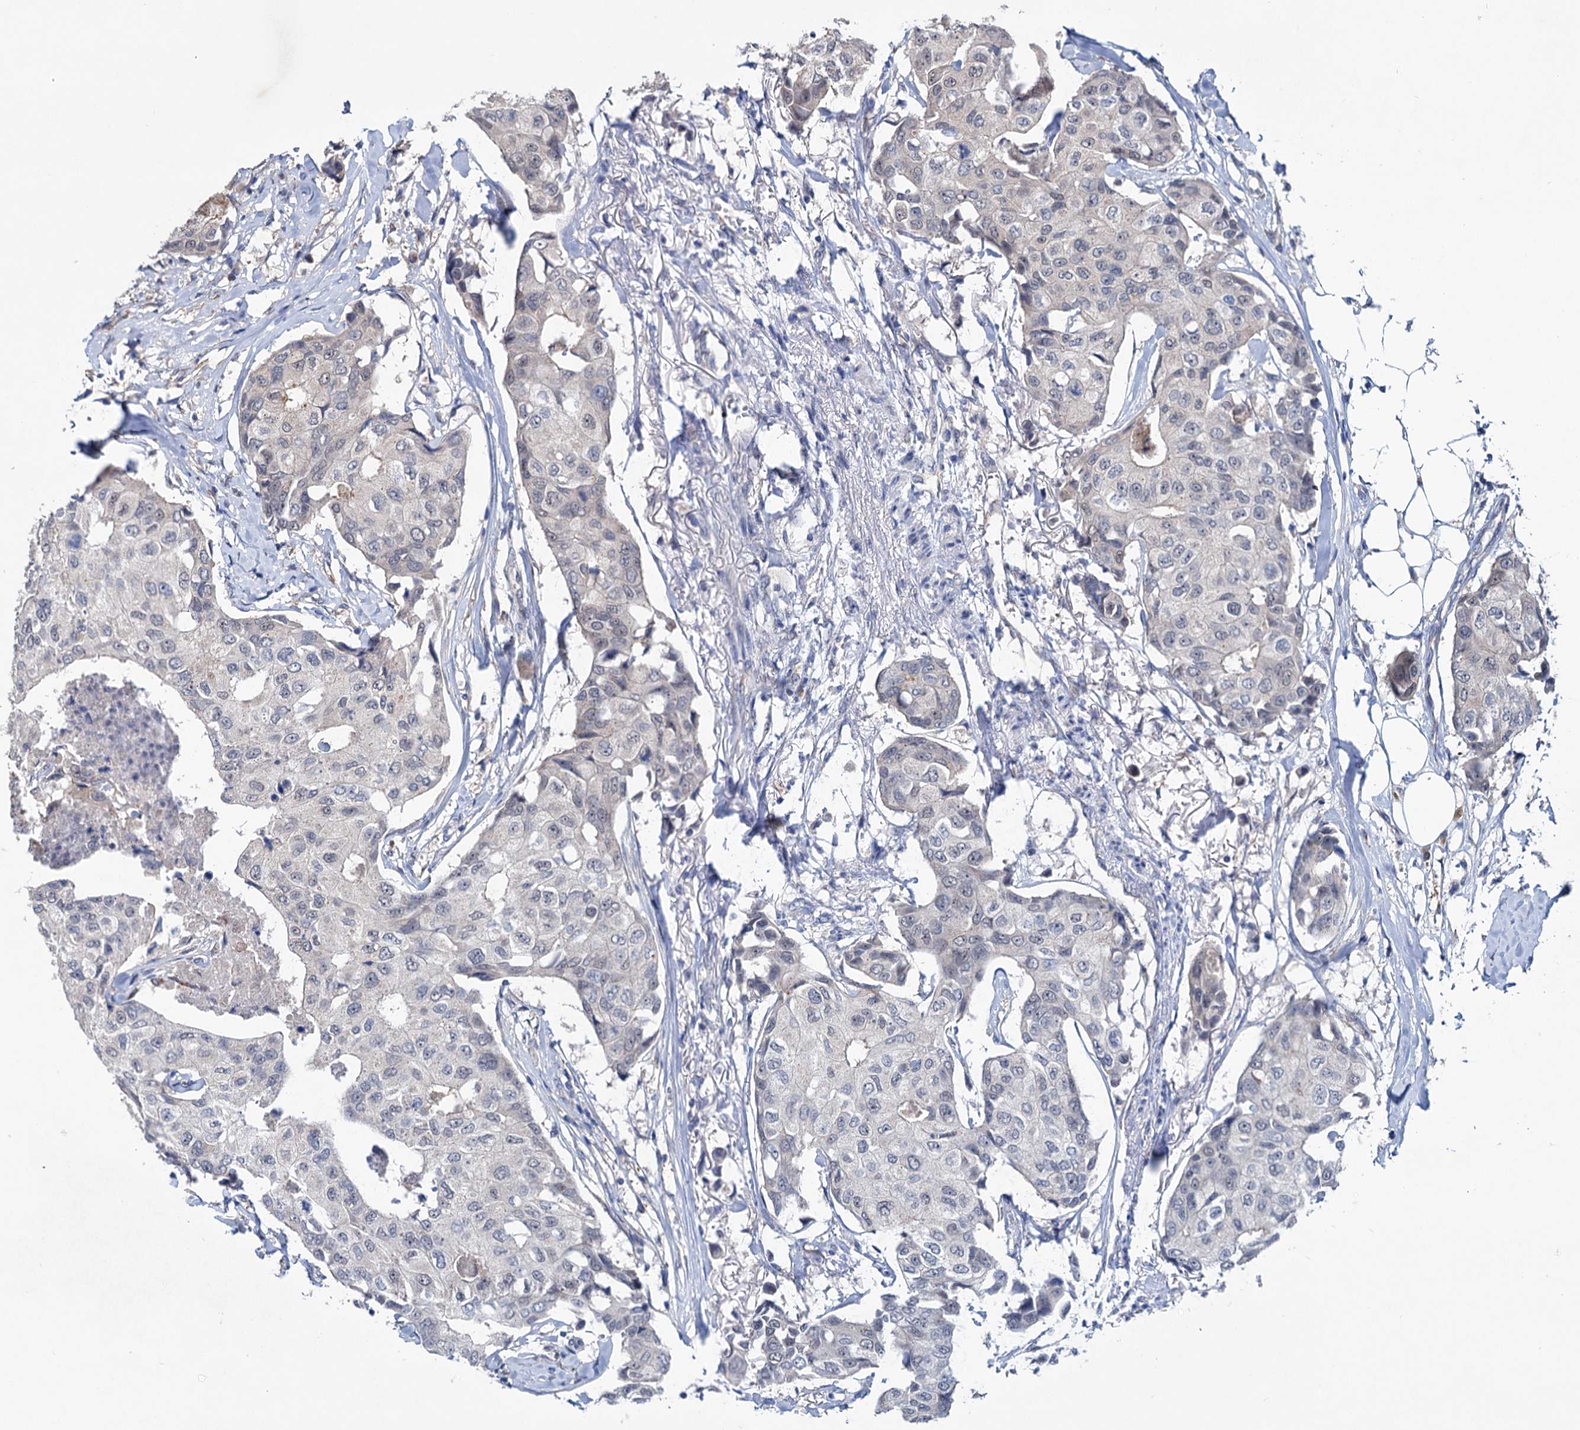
{"staining": {"intensity": "negative", "quantity": "none", "location": "none"}, "tissue": "breast cancer", "cell_type": "Tumor cells", "image_type": "cancer", "snomed": [{"axis": "morphology", "description": "Duct carcinoma"}, {"axis": "topography", "description": "Breast"}], "caption": "This micrograph is of breast infiltrating ductal carcinoma stained with immunohistochemistry to label a protein in brown with the nuclei are counter-stained blue. There is no staining in tumor cells. The staining is performed using DAB brown chromogen with nuclei counter-stained in using hematoxylin.", "gene": "EYA4", "patient": {"sex": "female", "age": 80}}